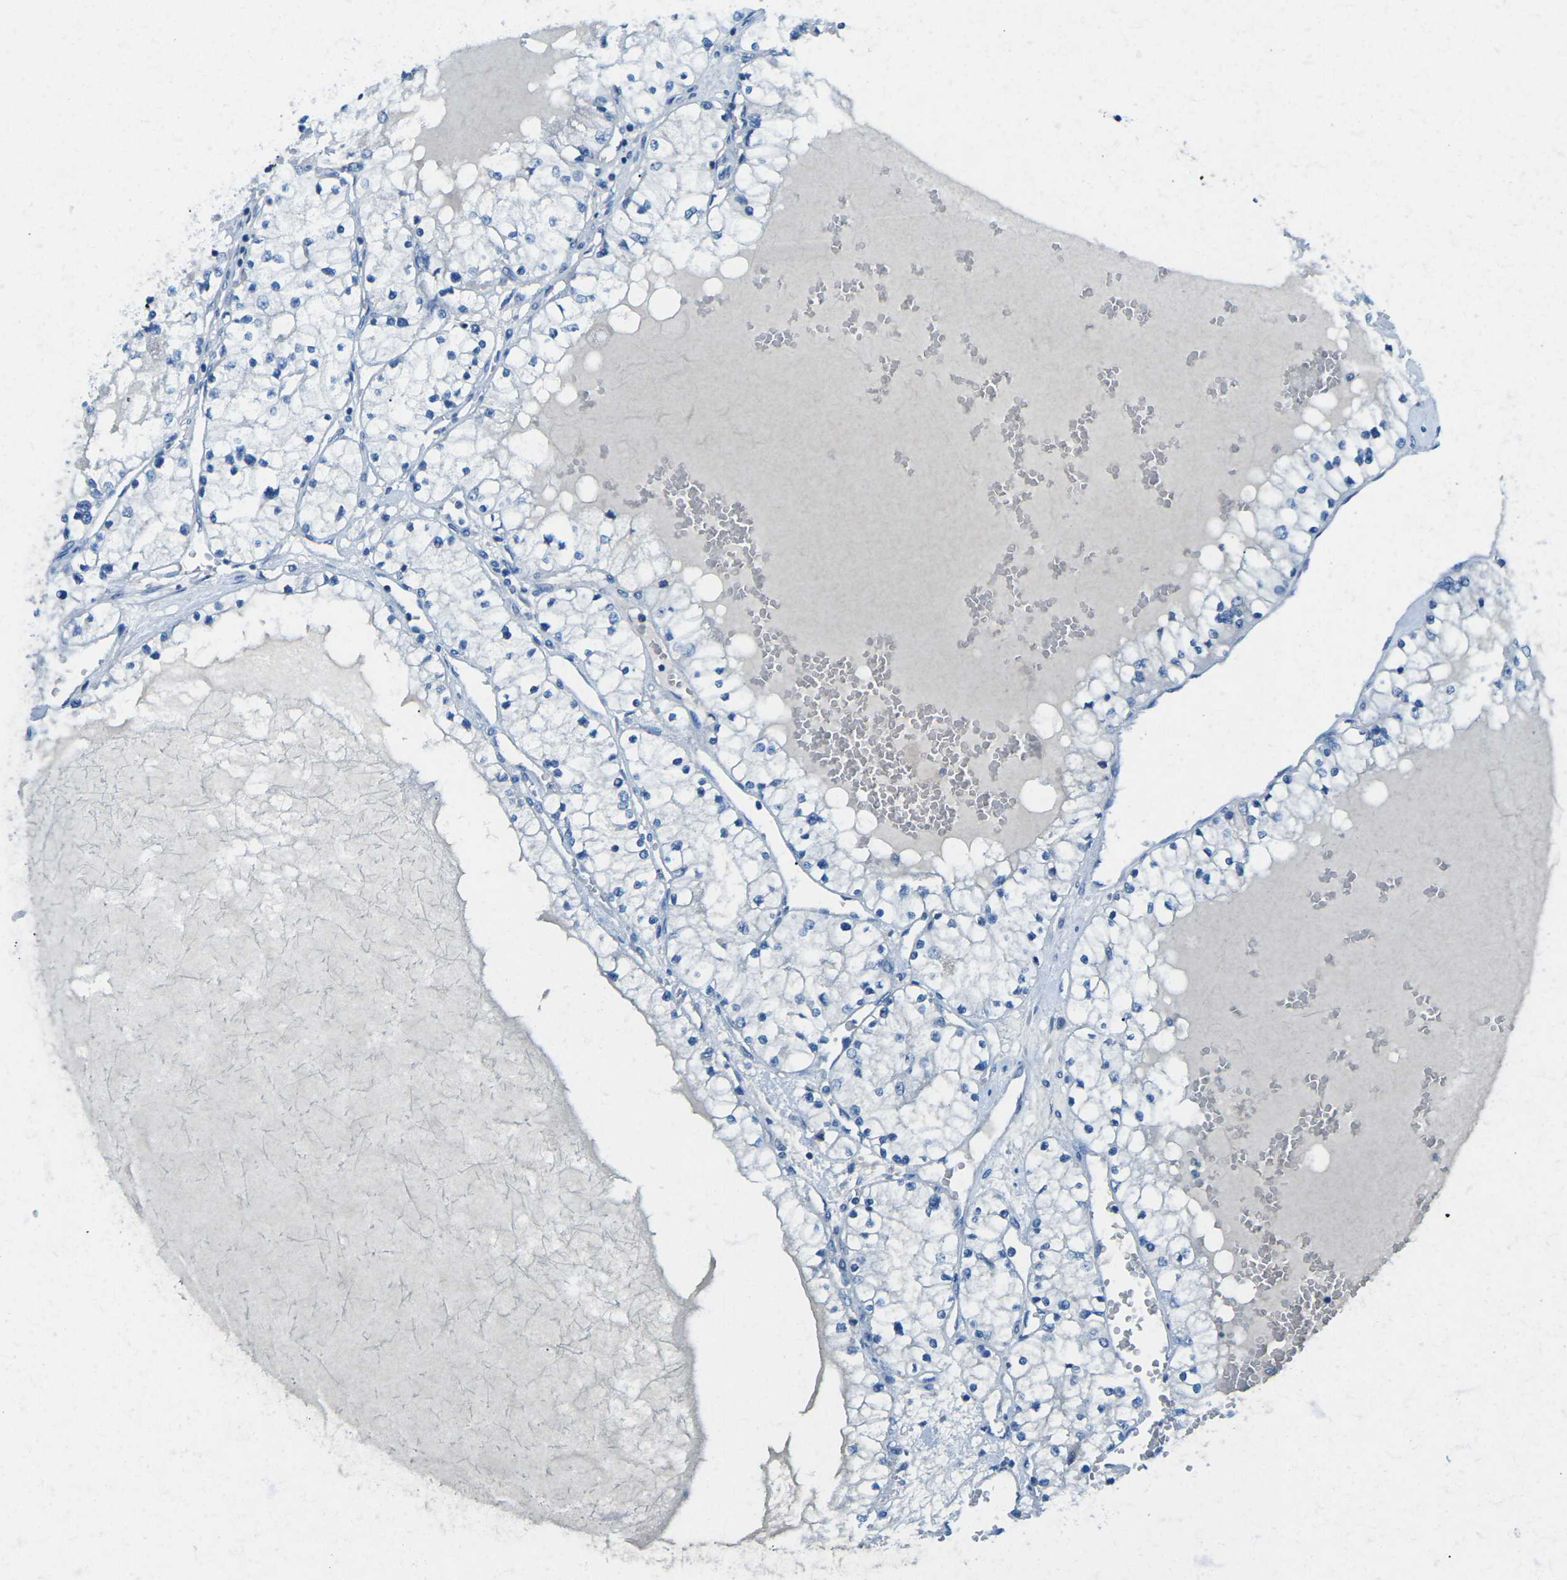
{"staining": {"intensity": "negative", "quantity": "none", "location": "none"}, "tissue": "renal cancer", "cell_type": "Tumor cells", "image_type": "cancer", "snomed": [{"axis": "morphology", "description": "Adenocarcinoma, NOS"}, {"axis": "topography", "description": "Kidney"}], "caption": "Renal cancer (adenocarcinoma) was stained to show a protein in brown. There is no significant positivity in tumor cells. The staining was performed using DAB to visualize the protein expression in brown, while the nuclei were stained in blue with hematoxylin (Magnification: 20x).", "gene": "CD47", "patient": {"sex": "male", "age": 68}}